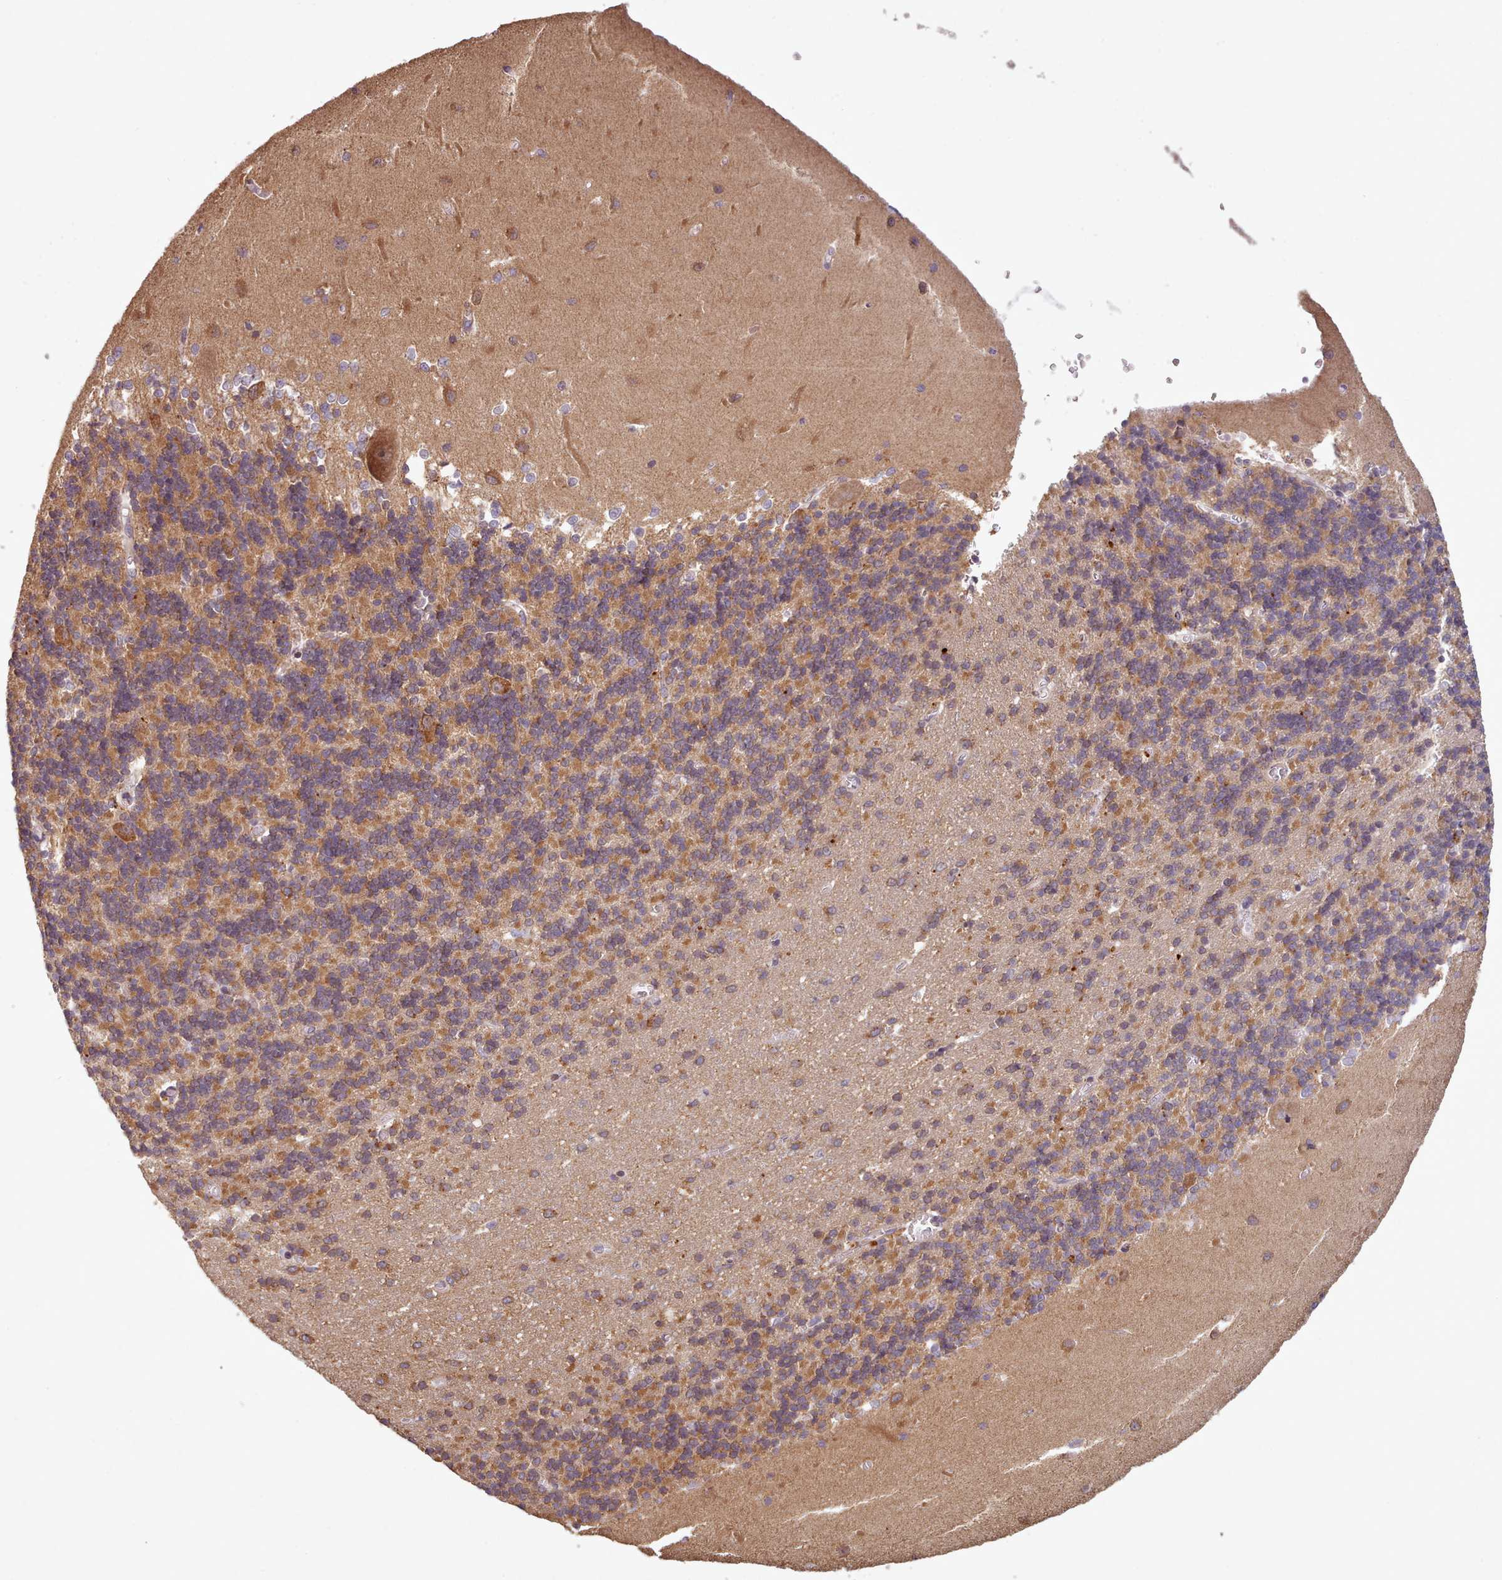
{"staining": {"intensity": "moderate", "quantity": "25%-75%", "location": "cytoplasmic/membranous"}, "tissue": "cerebellum", "cell_type": "Cells in granular layer", "image_type": "normal", "snomed": [{"axis": "morphology", "description": "Normal tissue, NOS"}, {"axis": "topography", "description": "Cerebellum"}], "caption": "Cerebellum stained with immunohistochemistry demonstrates moderate cytoplasmic/membranous positivity in about 25%-75% of cells in granular layer. (DAB IHC with brightfield microscopy, high magnification).", "gene": "CRYBG1", "patient": {"sex": "male", "age": 37}}